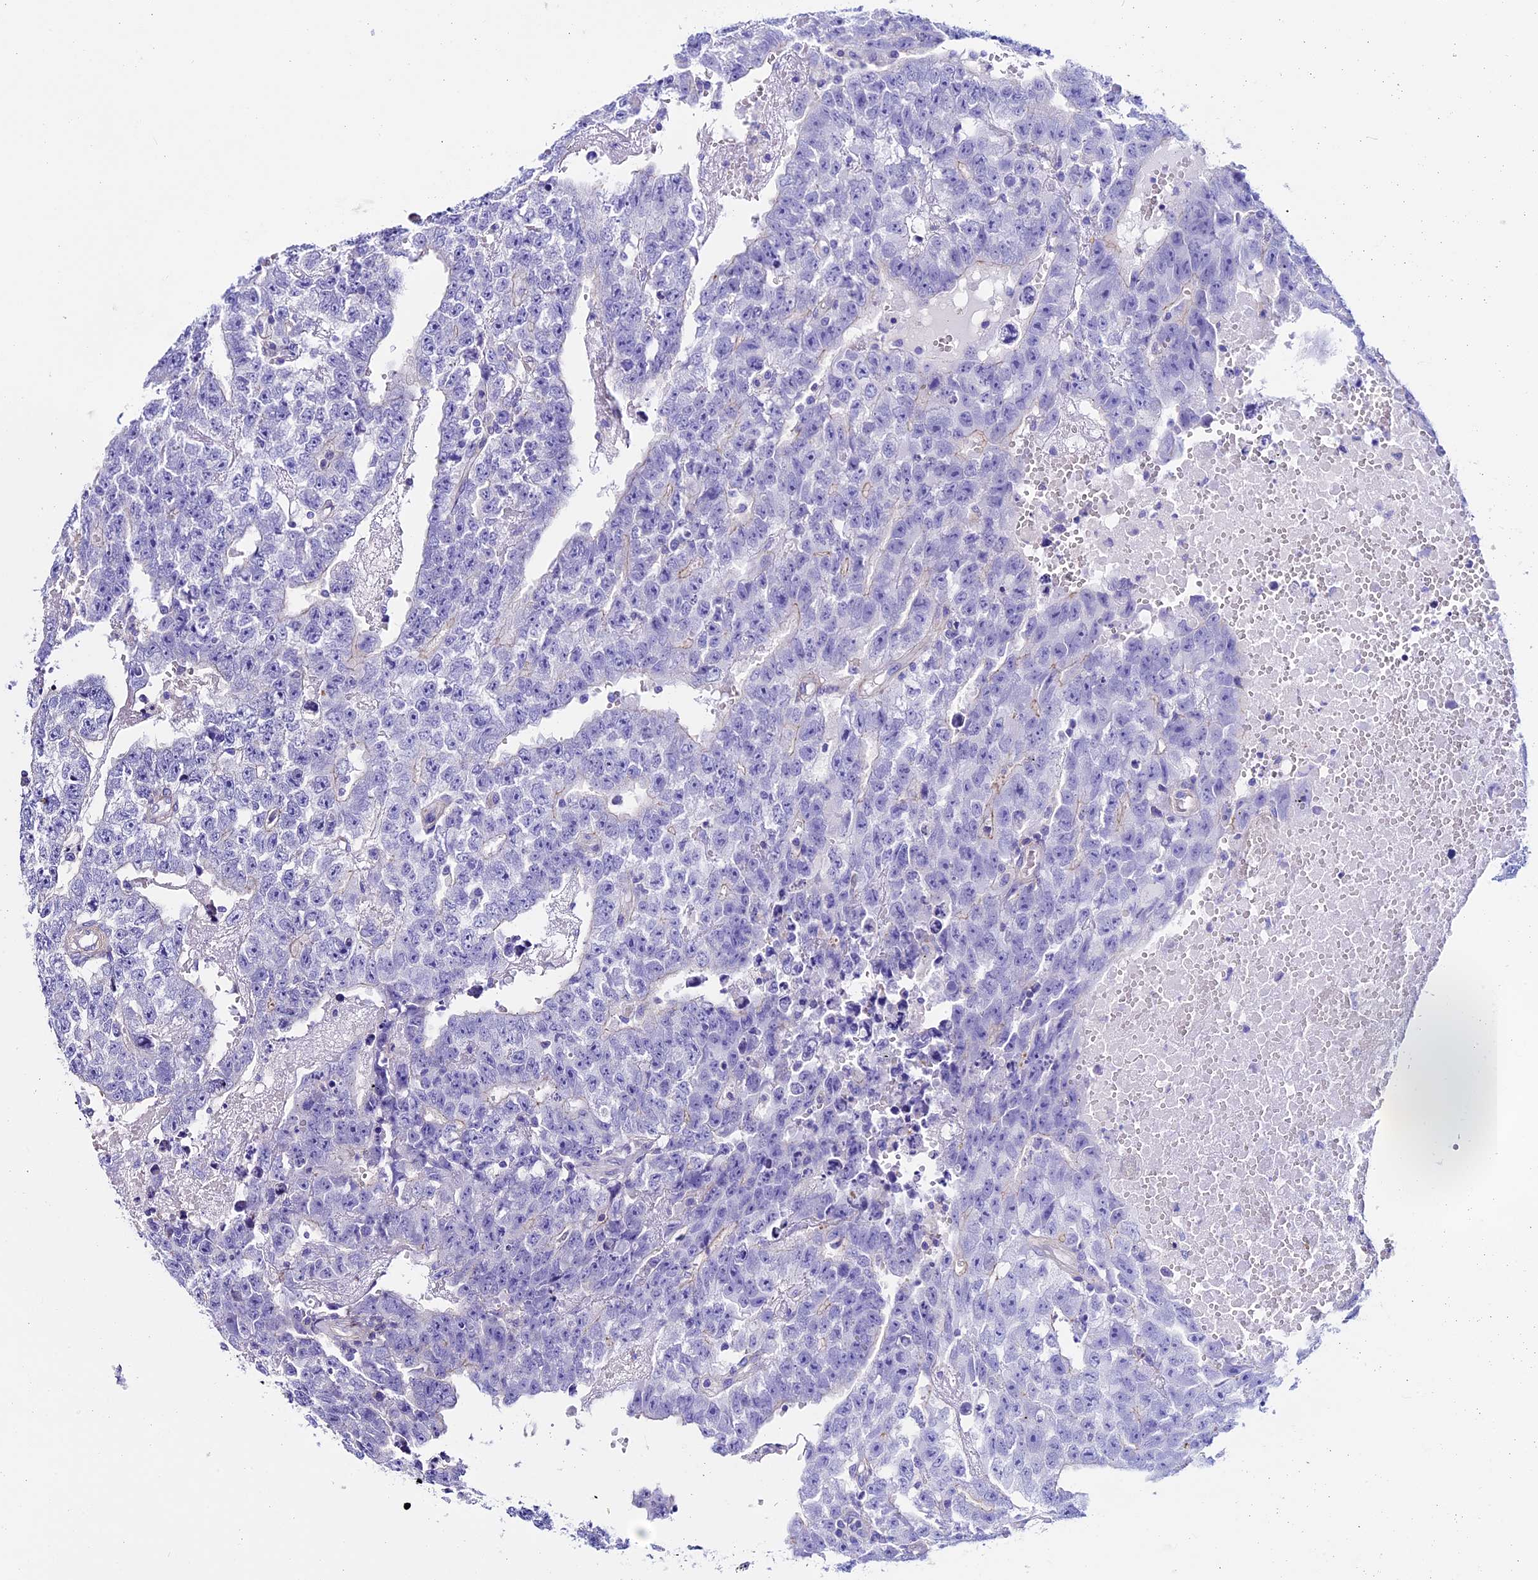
{"staining": {"intensity": "negative", "quantity": "none", "location": "none"}, "tissue": "testis cancer", "cell_type": "Tumor cells", "image_type": "cancer", "snomed": [{"axis": "morphology", "description": "Carcinoma, Embryonal, NOS"}, {"axis": "topography", "description": "Testis"}], "caption": "Embryonal carcinoma (testis) was stained to show a protein in brown. There is no significant positivity in tumor cells.", "gene": "EVA1B", "patient": {"sex": "male", "age": 25}}